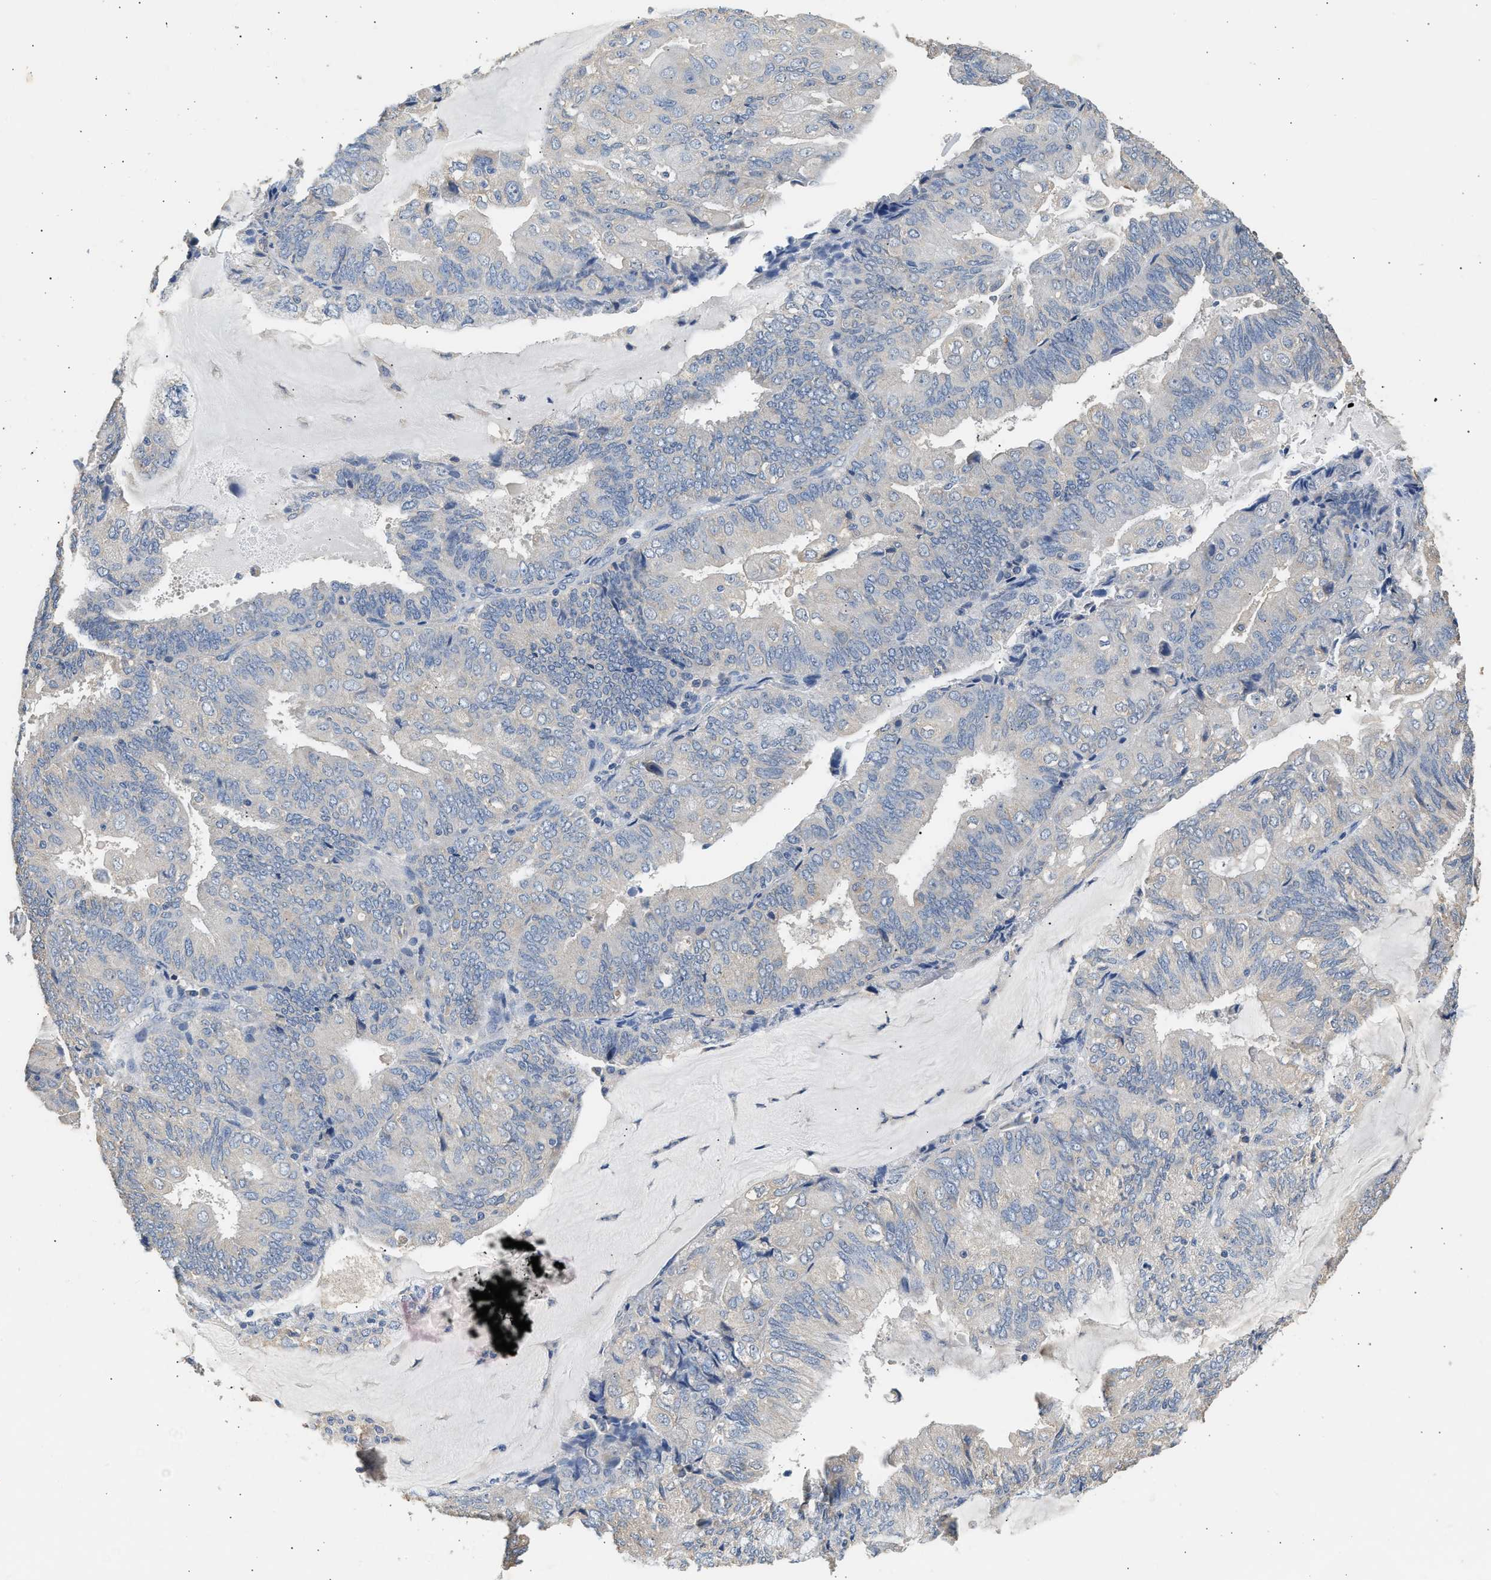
{"staining": {"intensity": "negative", "quantity": "none", "location": "none"}, "tissue": "endometrial cancer", "cell_type": "Tumor cells", "image_type": "cancer", "snomed": [{"axis": "morphology", "description": "Adenocarcinoma, NOS"}, {"axis": "topography", "description": "Endometrium"}], "caption": "The image demonstrates no staining of tumor cells in adenocarcinoma (endometrial).", "gene": "WDR31", "patient": {"sex": "female", "age": 81}}